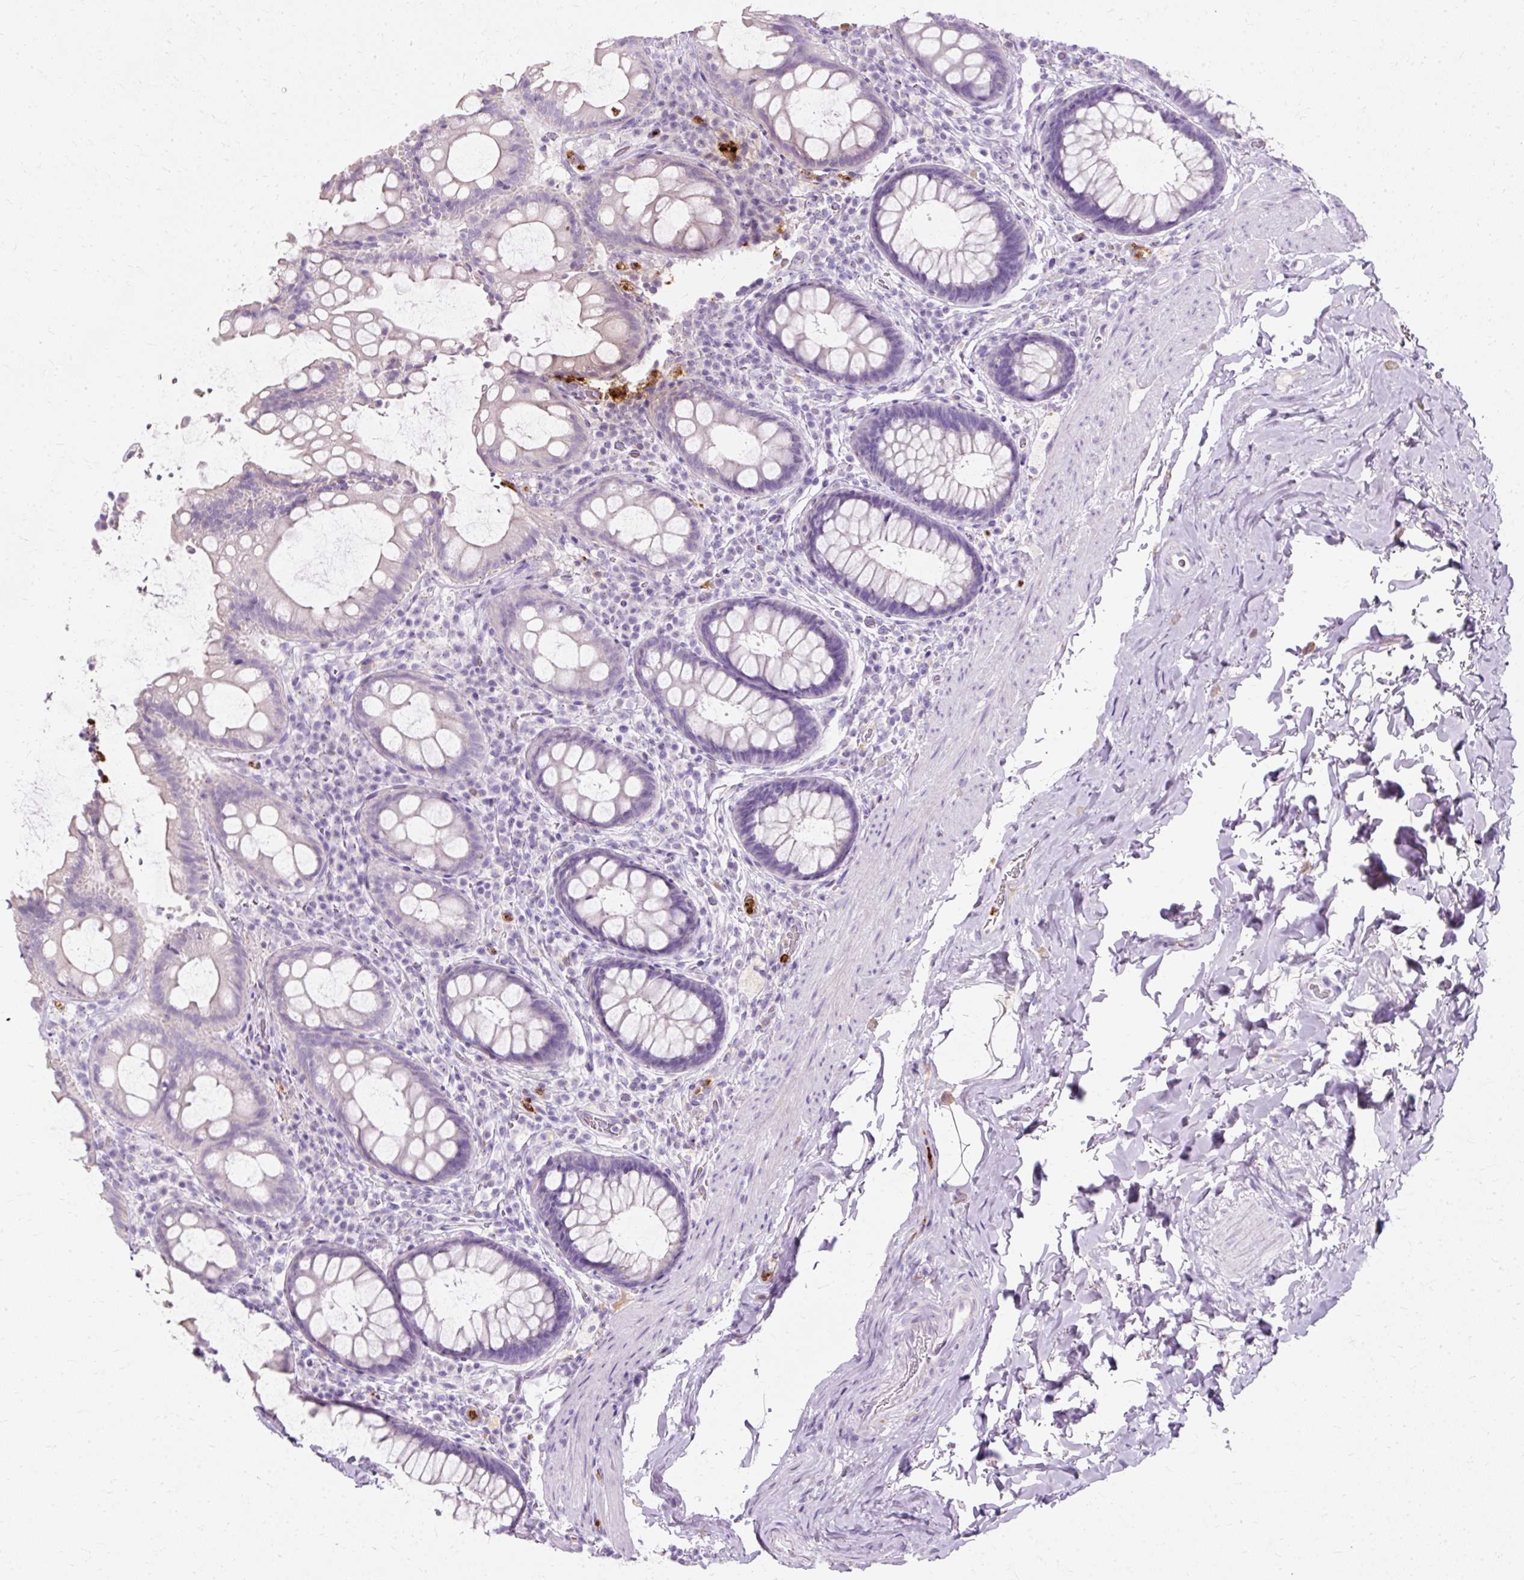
{"staining": {"intensity": "negative", "quantity": "none", "location": "none"}, "tissue": "rectum", "cell_type": "Glandular cells", "image_type": "normal", "snomed": [{"axis": "morphology", "description": "Normal tissue, NOS"}, {"axis": "topography", "description": "Rectum"}], "caption": "This photomicrograph is of benign rectum stained with immunohistochemistry (IHC) to label a protein in brown with the nuclei are counter-stained blue. There is no positivity in glandular cells. The staining was performed using DAB to visualize the protein expression in brown, while the nuclei were stained in blue with hematoxylin (Magnification: 20x).", "gene": "DEFA1B", "patient": {"sex": "female", "age": 69}}